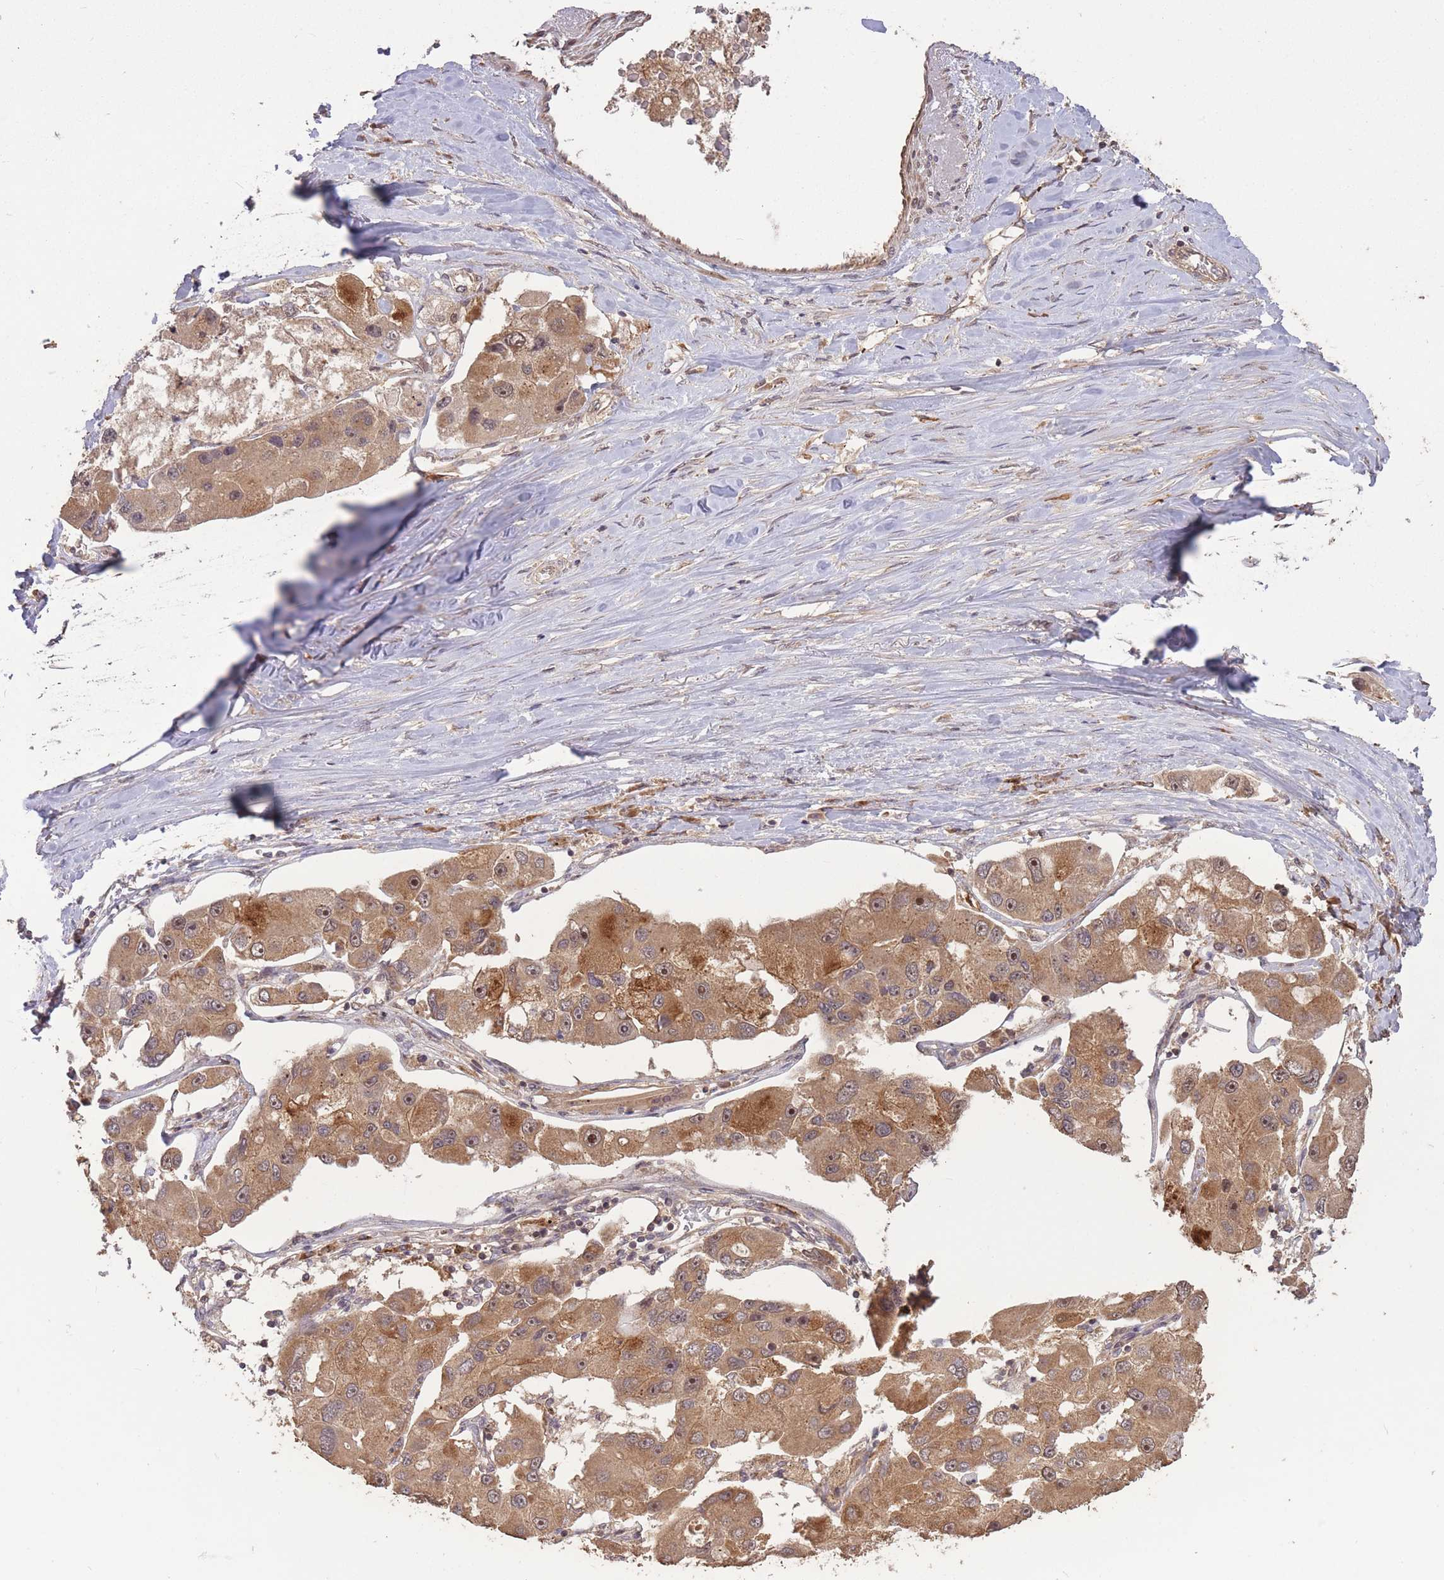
{"staining": {"intensity": "moderate", "quantity": ">75%", "location": "cytoplasmic/membranous,nuclear"}, "tissue": "lung cancer", "cell_type": "Tumor cells", "image_type": "cancer", "snomed": [{"axis": "morphology", "description": "Adenocarcinoma, NOS"}, {"axis": "topography", "description": "Lung"}], "caption": "Immunohistochemistry (DAB) staining of adenocarcinoma (lung) demonstrates moderate cytoplasmic/membranous and nuclear protein expression in about >75% of tumor cells. Ihc stains the protein of interest in brown and the nuclei are stained blue.", "gene": "ERBB3", "patient": {"sex": "female", "age": 54}}